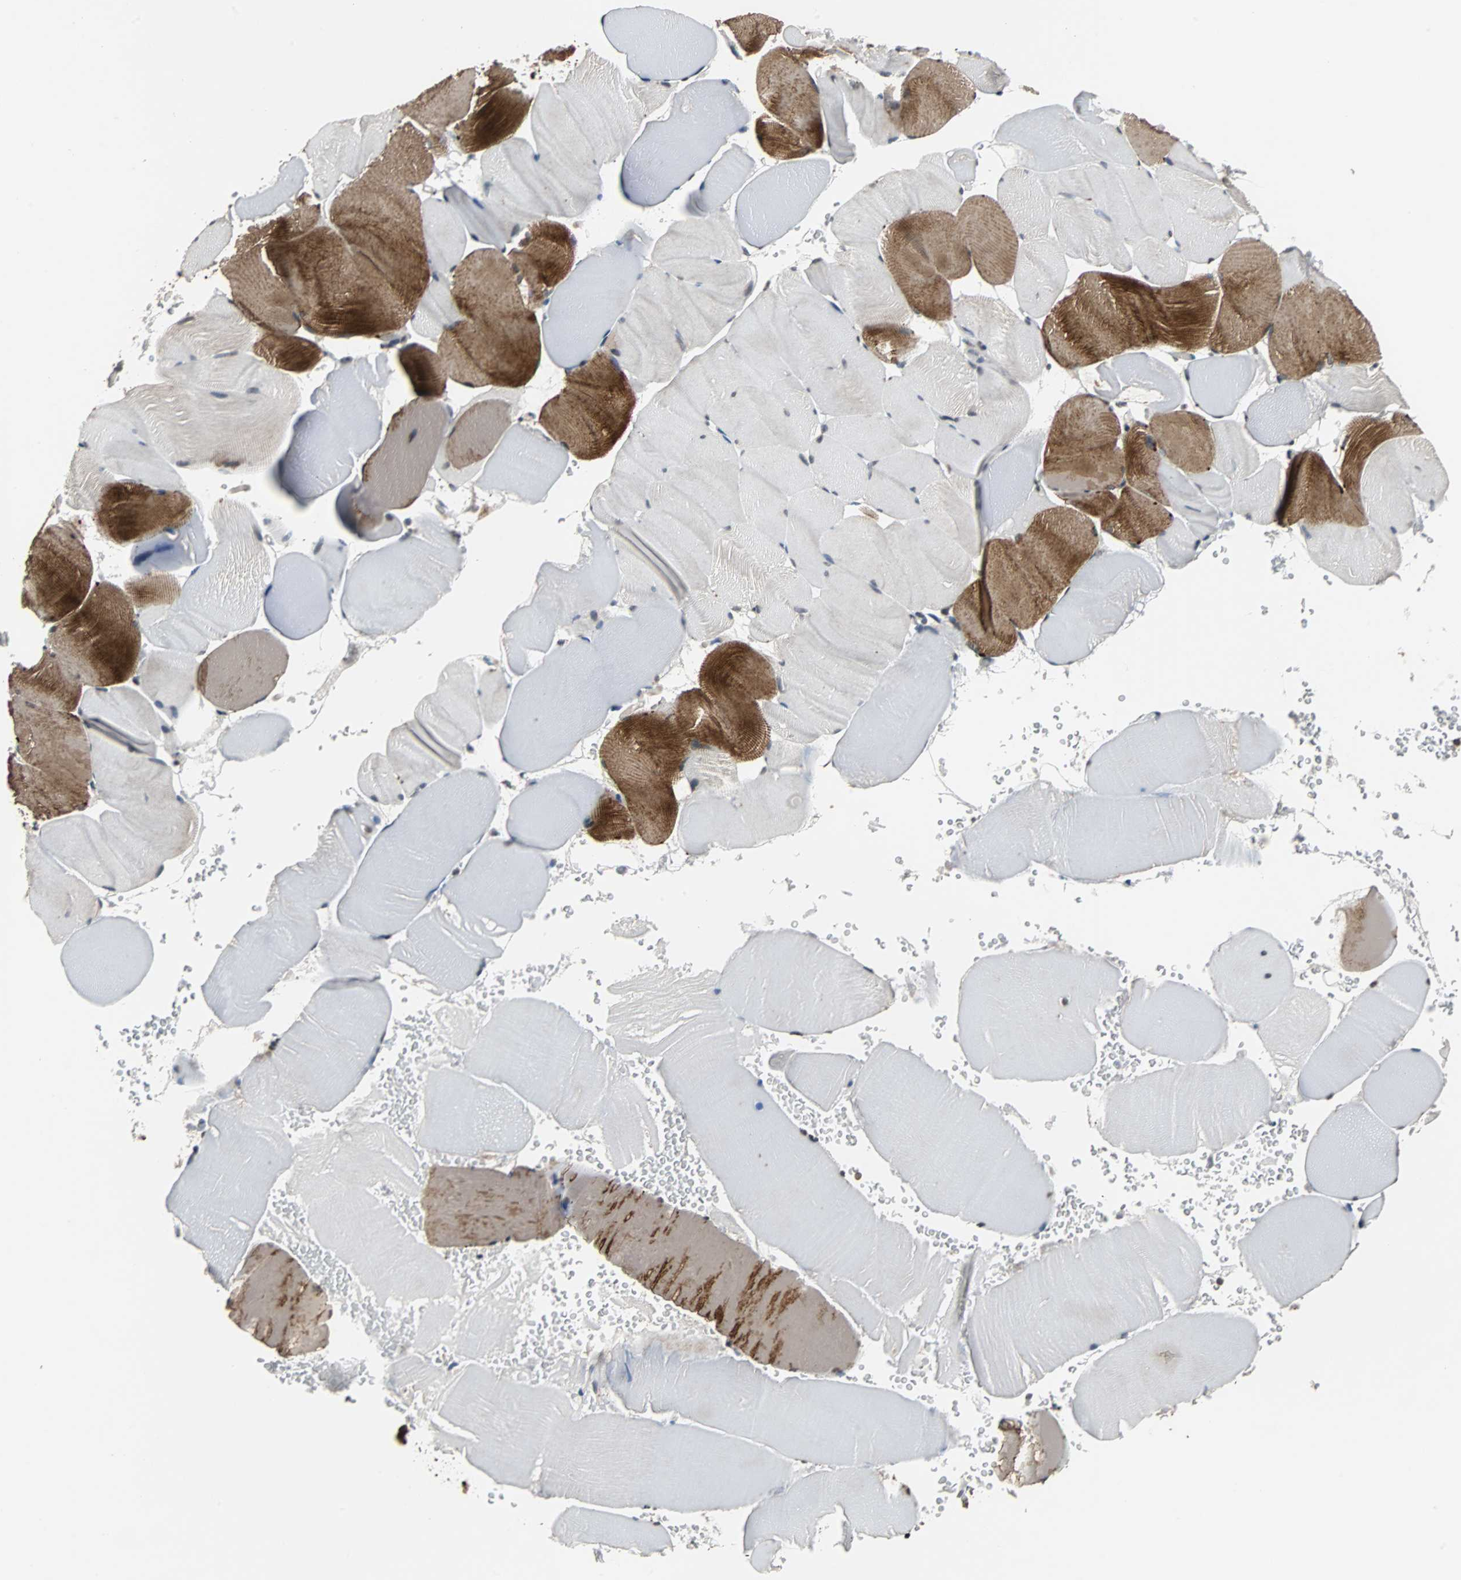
{"staining": {"intensity": "strong", "quantity": "25%-75%", "location": "cytoplasmic/membranous"}, "tissue": "skeletal muscle", "cell_type": "Myocytes", "image_type": "normal", "snomed": [{"axis": "morphology", "description": "Normal tissue, NOS"}, {"axis": "topography", "description": "Skeletal muscle"}], "caption": "IHC micrograph of unremarkable human skeletal muscle stained for a protein (brown), which displays high levels of strong cytoplasmic/membranous staining in approximately 25%-75% of myocytes.", "gene": "LSR", "patient": {"sex": "male", "age": 62}}